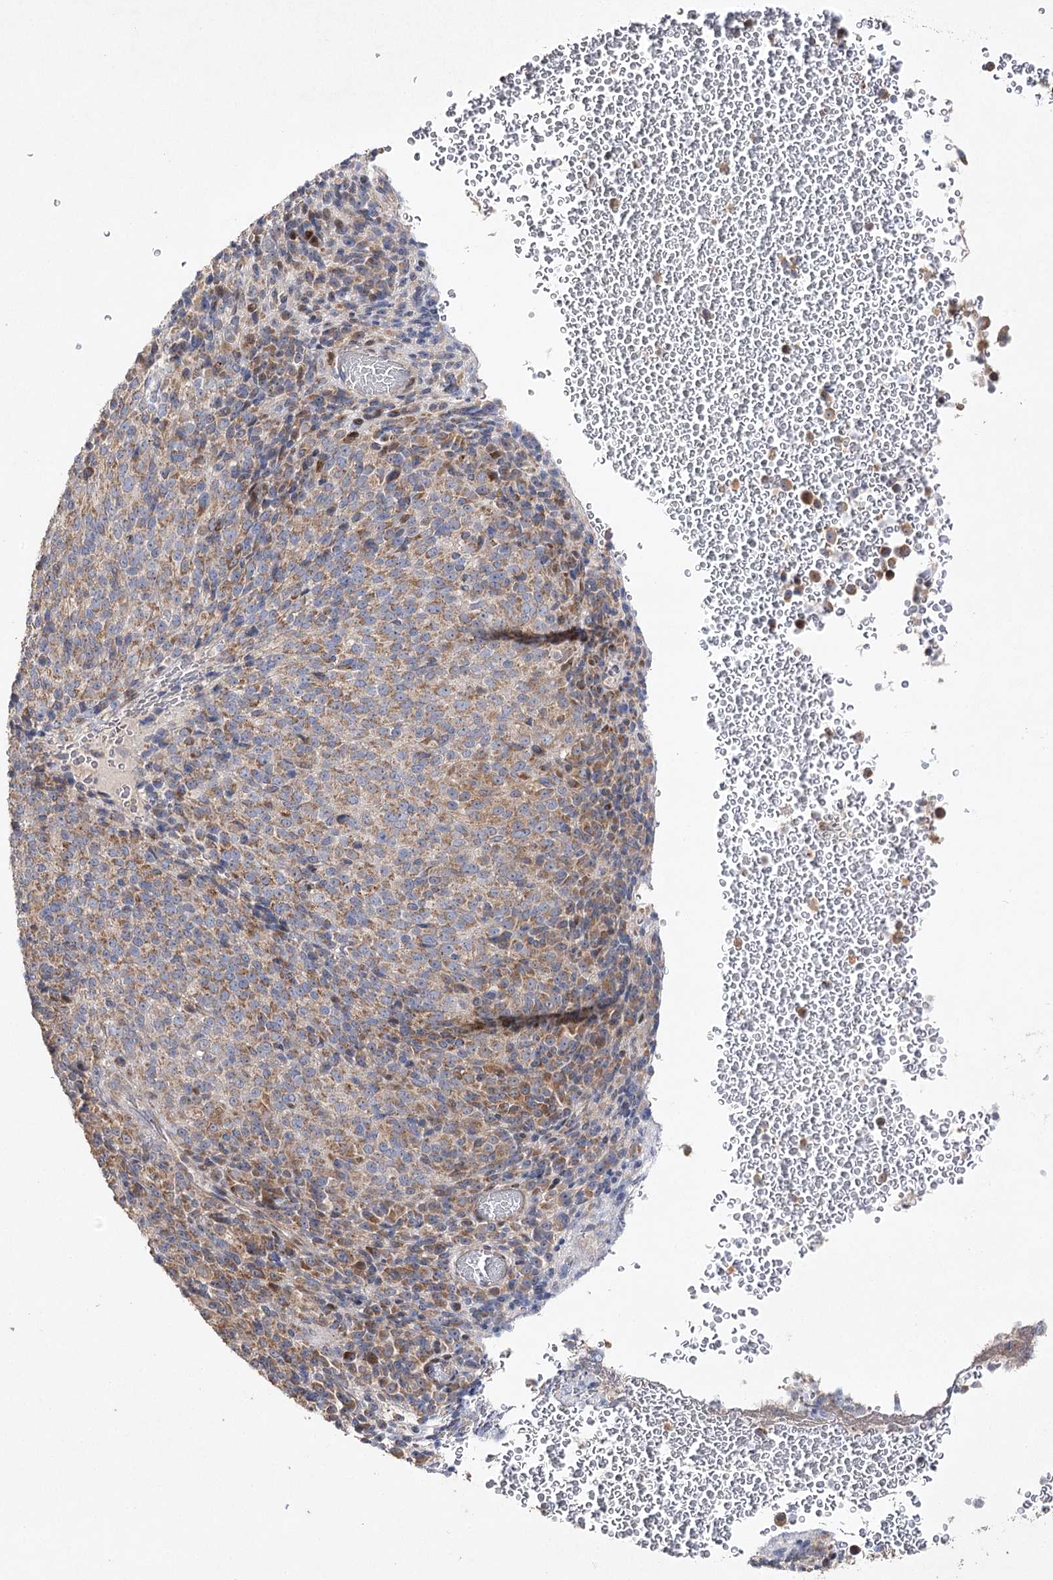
{"staining": {"intensity": "moderate", "quantity": ">75%", "location": "cytoplasmic/membranous"}, "tissue": "melanoma", "cell_type": "Tumor cells", "image_type": "cancer", "snomed": [{"axis": "morphology", "description": "Malignant melanoma, Metastatic site"}, {"axis": "topography", "description": "Brain"}], "caption": "Protein expression analysis of melanoma shows moderate cytoplasmic/membranous expression in approximately >75% of tumor cells.", "gene": "OBSL1", "patient": {"sex": "female", "age": 56}}